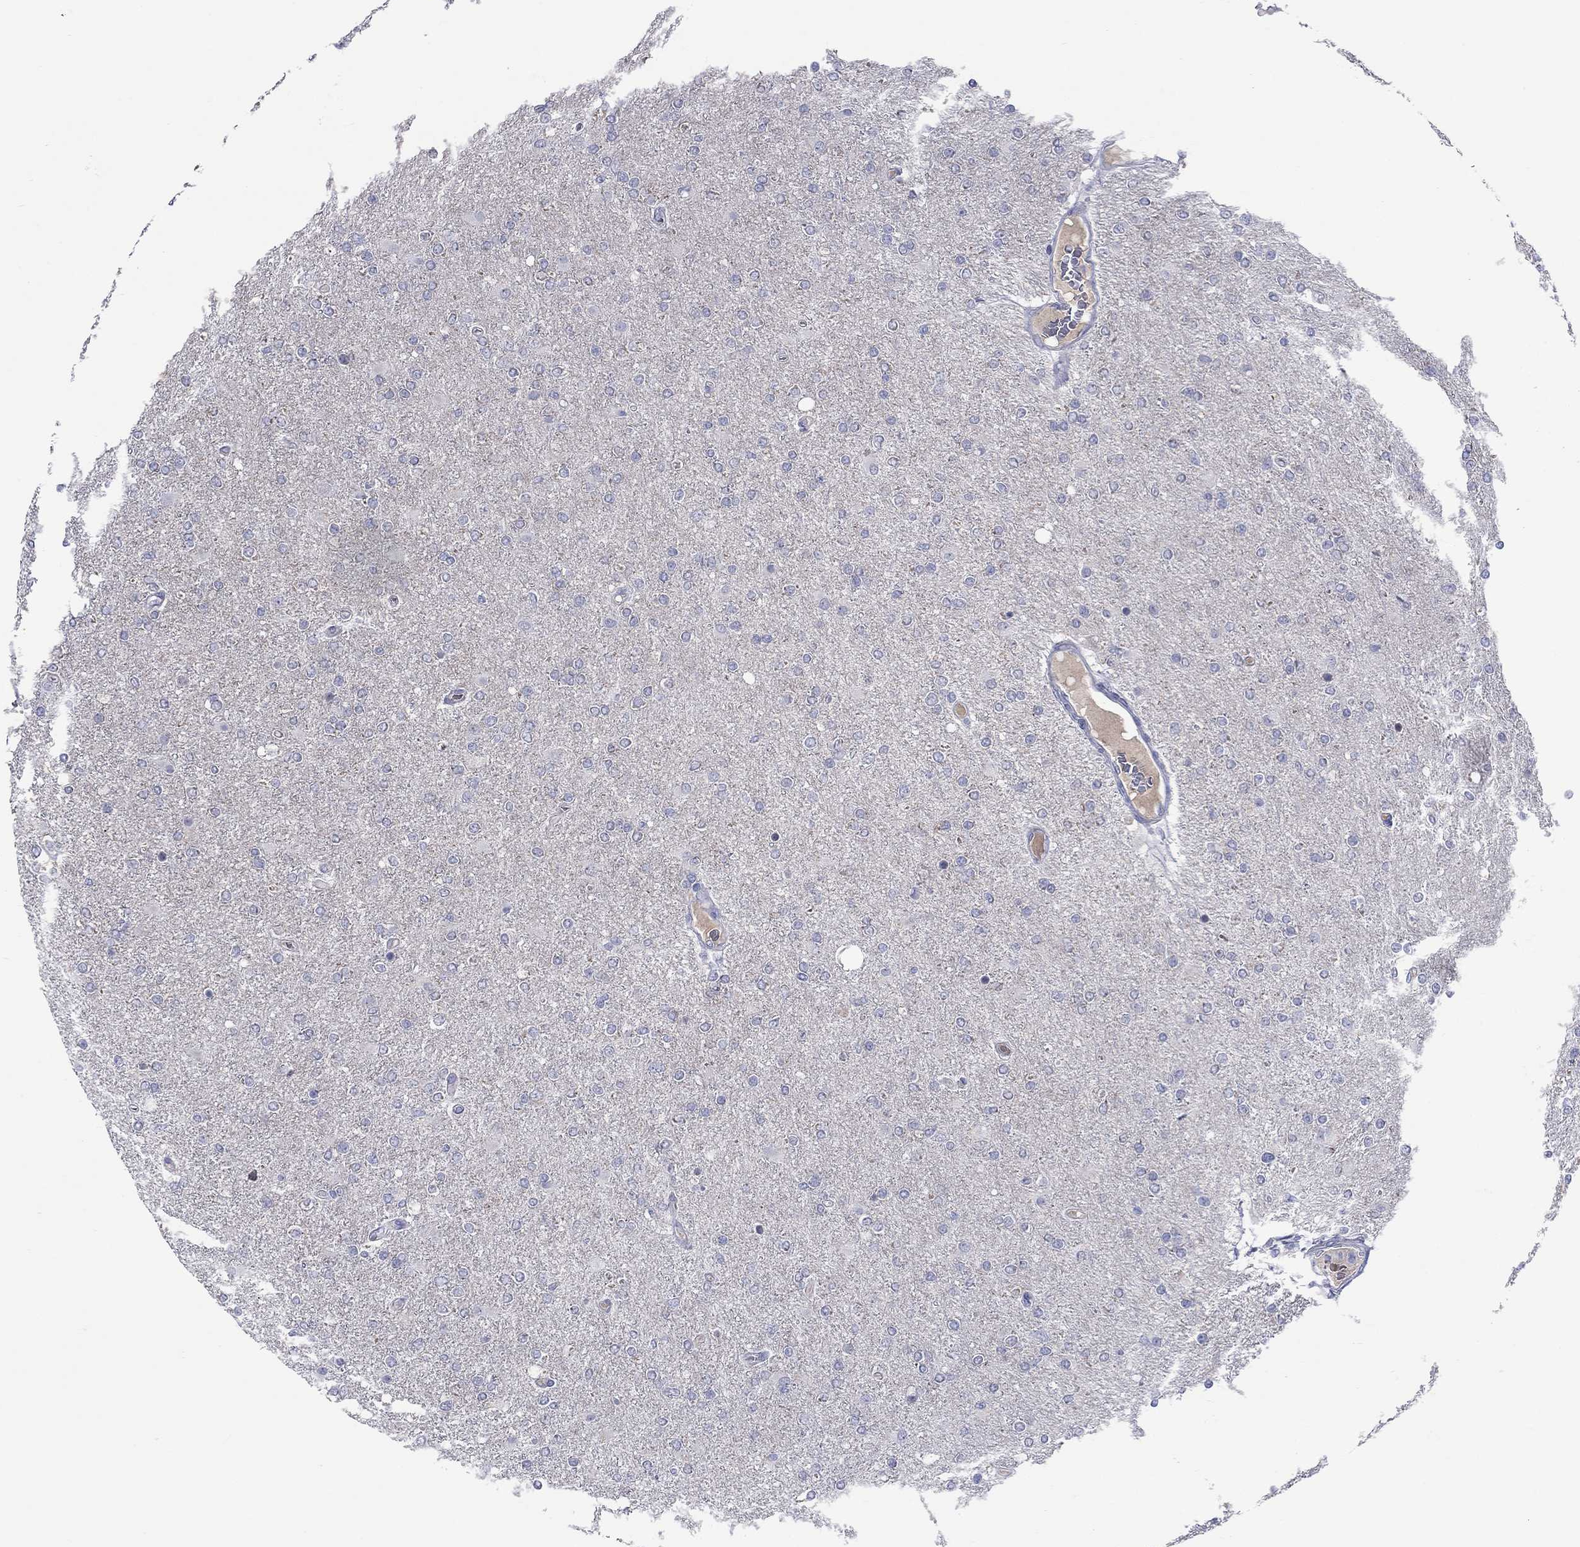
{"staining": {"intensity": "negative", "quantity": "none", "location": "none"}, "tissue": "glioma", "cell_type": "Tumor cells", "image_type": "cancer", "snomed": [{"axis": "morphology", "description": "Glioma, malignant, High grade"}, {"axis": "topography", "description": "Cerebral cortex"}], "caption": "Tumor cells show no significant staining in glioma. Brightfield microscopy of IHC stained with DAB (3,3'-diaminobenzidine) (brown) and hematoxylin (blue), captured at high magnification.", "gene": "UNC119B", "patient": {"sex": "male", "age": 70}}